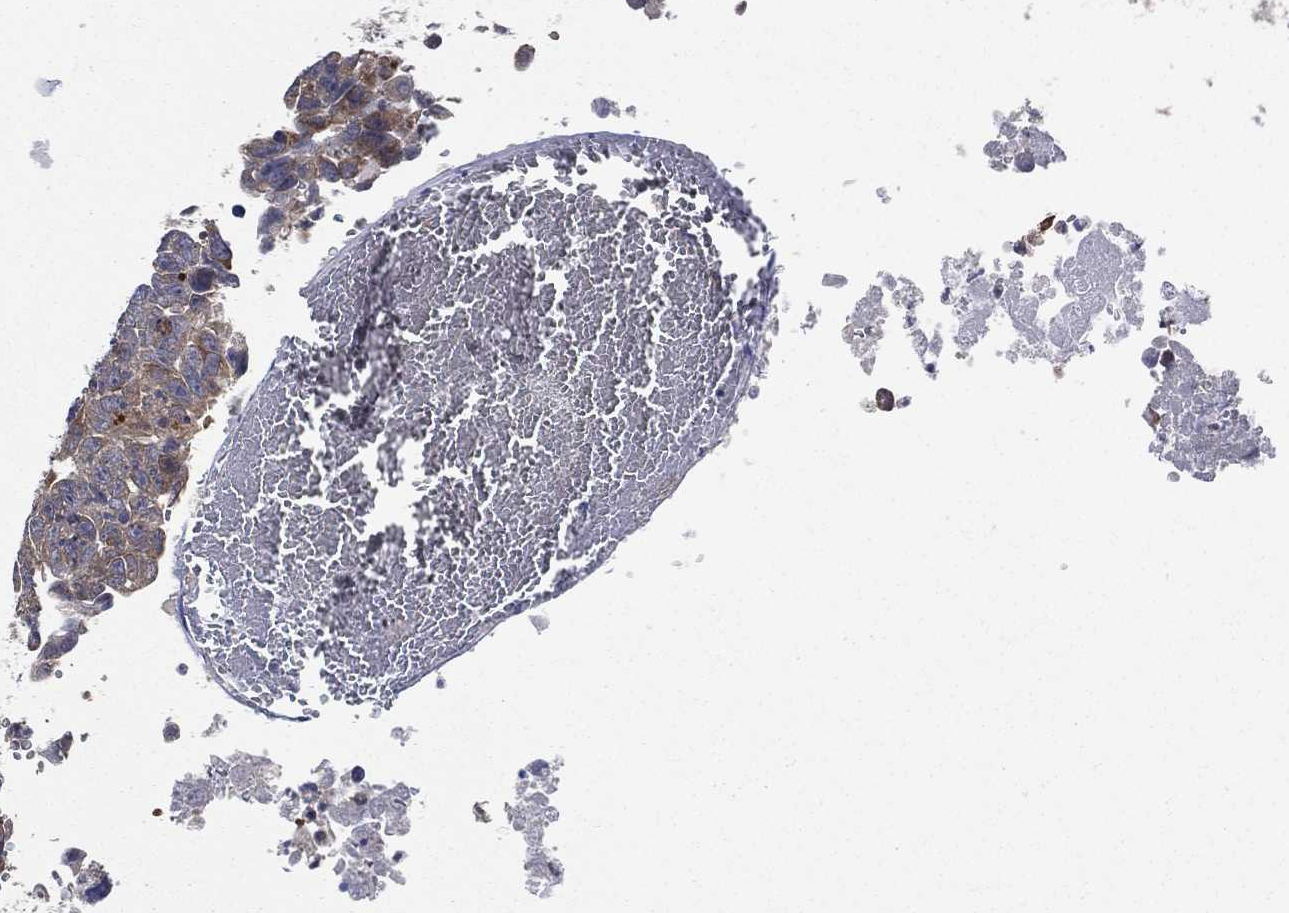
{"staining": {"intensity": "weak", "quantity": "25%-75%", "location": "cytoplasmic/membranous"}, "tissue": "testis cancer", "cell_type": "Tumor cells", "image_type": "cancer", "snomed": [{"axis": "morphology", "description": "Carcinoma, Embryonal, NOS"}, {"axis": "topography", "description": "Testis"}], "caption": "Tumor cells show weak cytoplasmic/membranous staining in about 25%-75% of cells in testis embryonal carcinoma.", "gene": "SMPD3", "patient": {"sex": "male", "age": 24}}